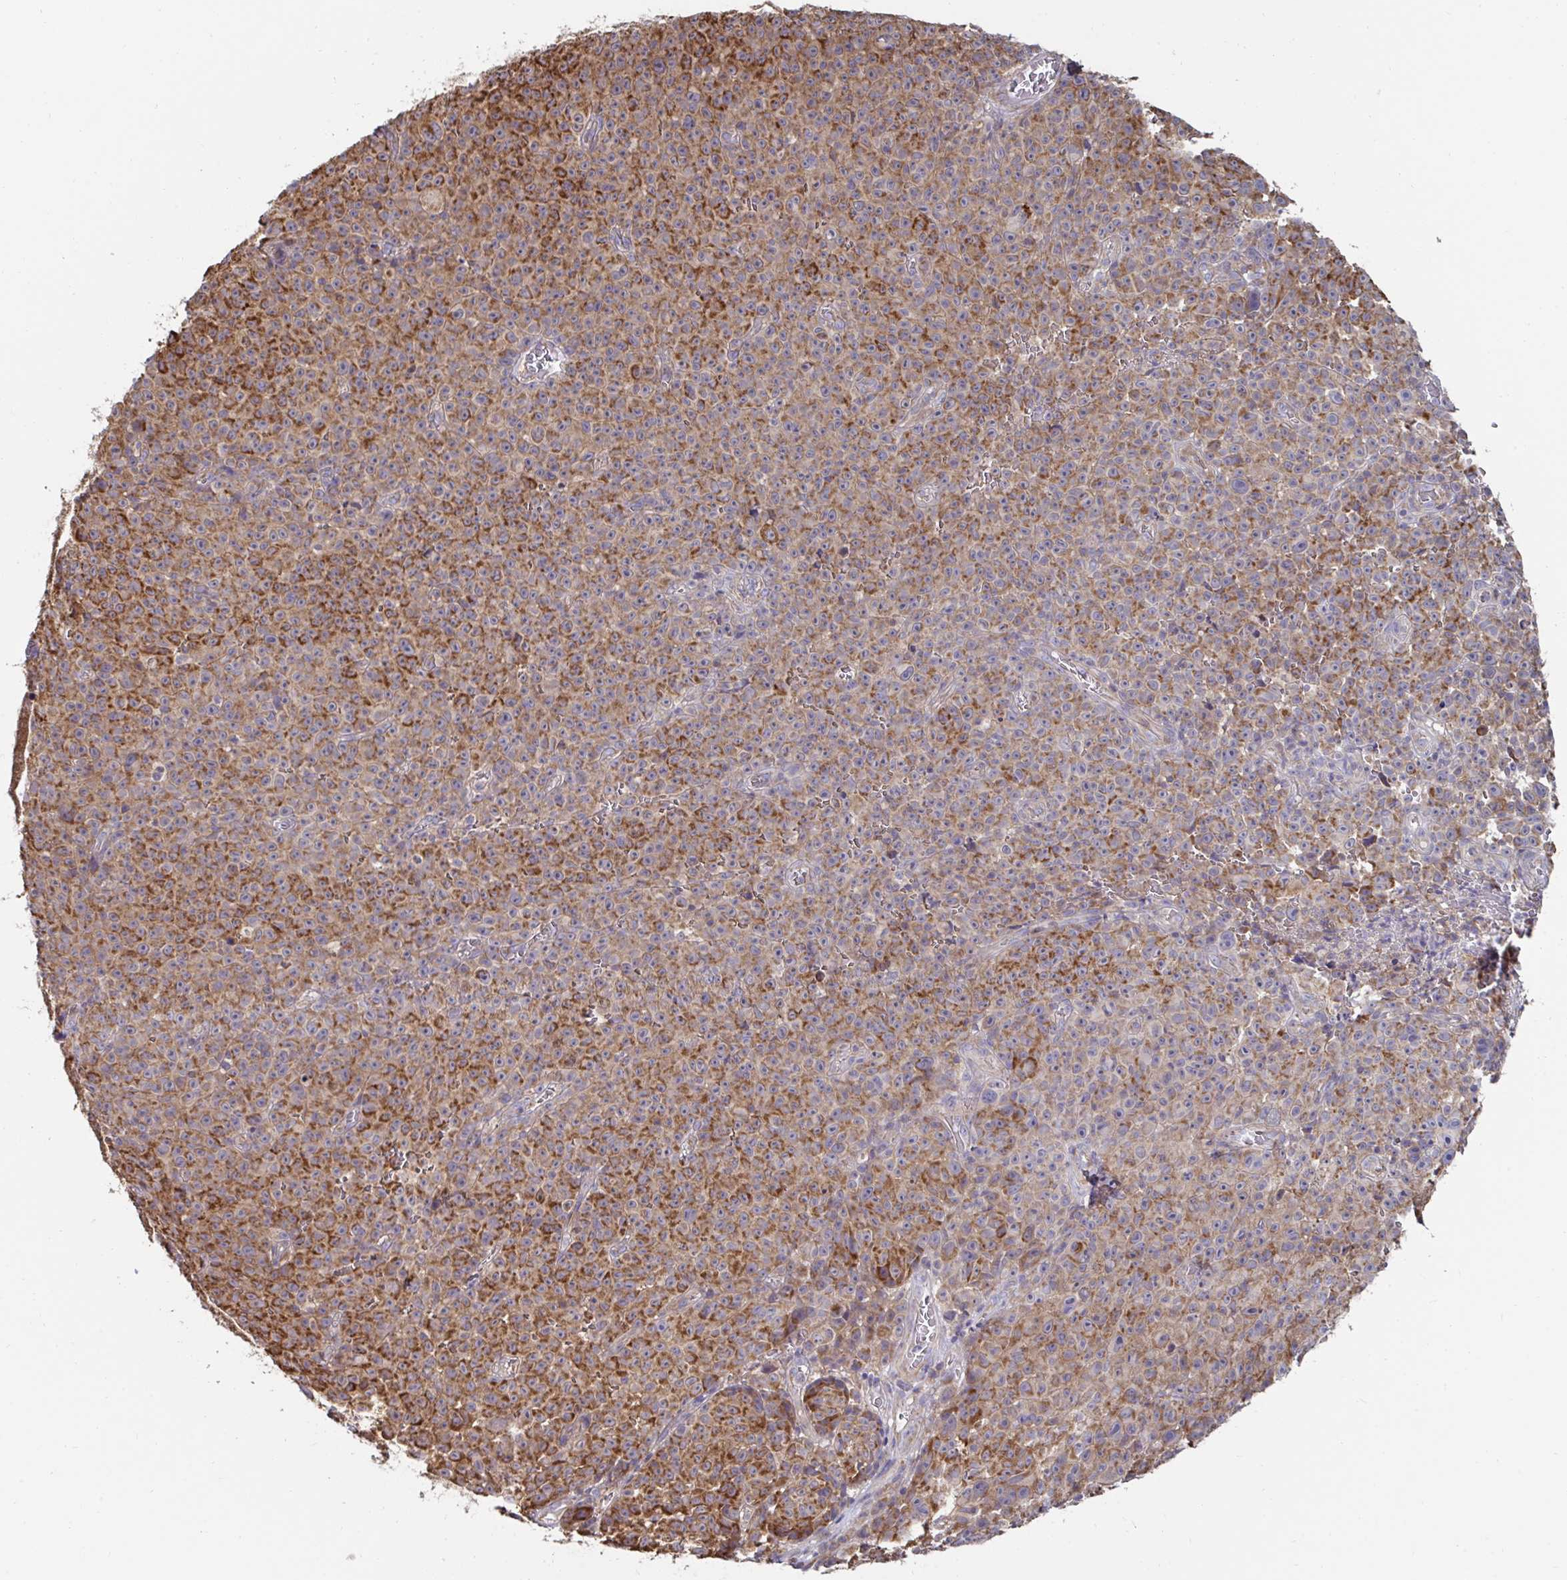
{"staining": {"intensity": "moderate", "quantity": ">75%", "location": "cytoplasmic/membranous"}, "tissue": "melanoma", "cell_type": "Tumor cells", "image_type": "cancer", "snomed": [{"axis": "morphology", "description": "Malignant melanoma, NOS"}, {"axis": "topography", "description": "Skin"}], "caption": "Human melanoma stained for a protein (brown) reveals moderate cytoplasmic/membranous positive staining in approximately >75% of tumor cells.", "gene": "DZANK1", "patient": {"sex": "female", "age": 82}}